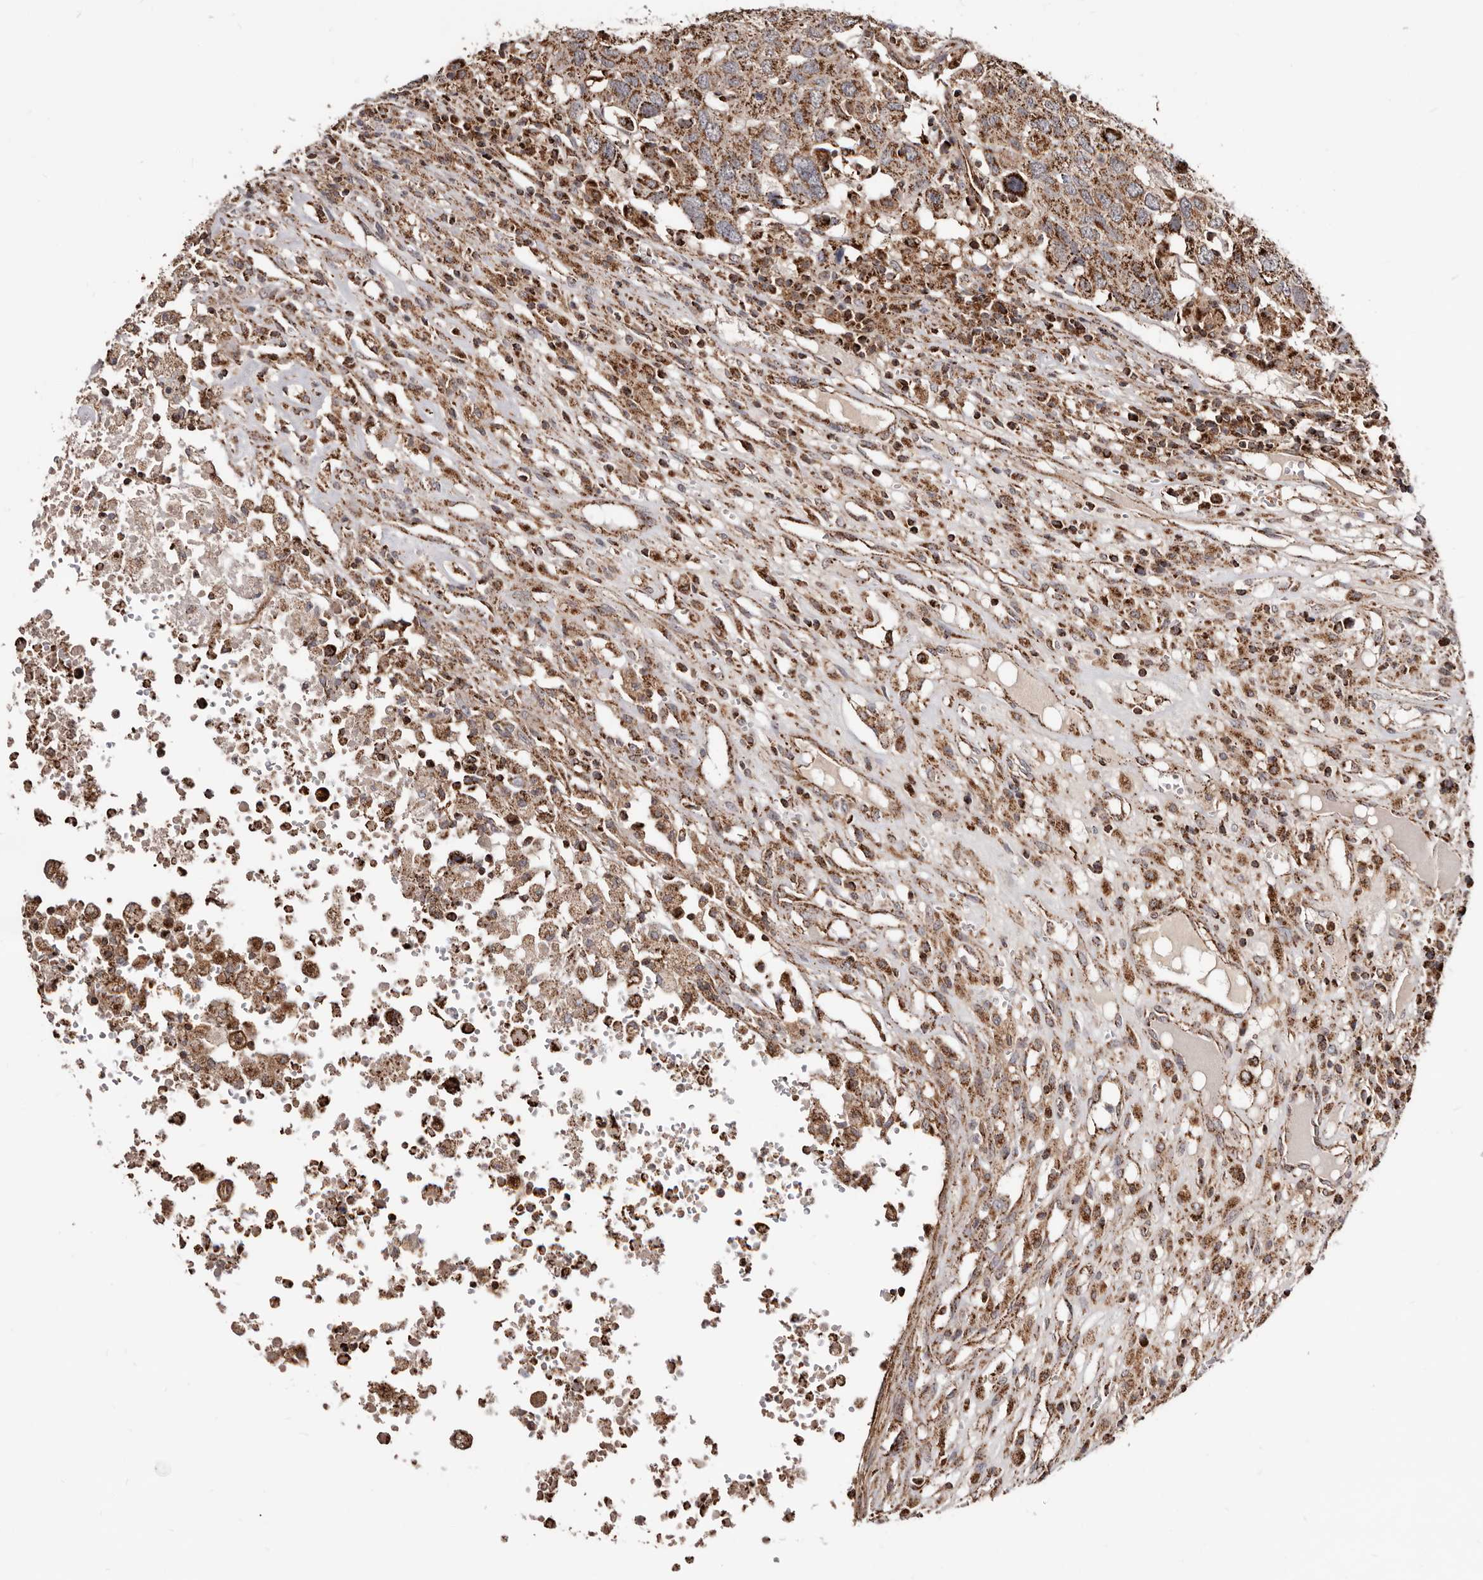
{"staining": {"intensity": "moderate", "quantity": ">75%", "location": "cytoplasmic/membranous"}, "tissue": "head and neck cancer", "cell_type": "Tumor cells", "image_type": "cancer", "snomed": [{"axis": "morphology", "description": "Squamous cell carcinoma, NOS"}, {"axis": "topography", "description": "Head-Neck"}], "caption": "This is a histology image of immunohistochemistry staining of head and neck squamous cell carcinoma, which shows moderate expression in the cytoplasmic/membranous of tumor cells.", "gene": "PRKACB", "patient": {"sex": "male", "age": 66}}